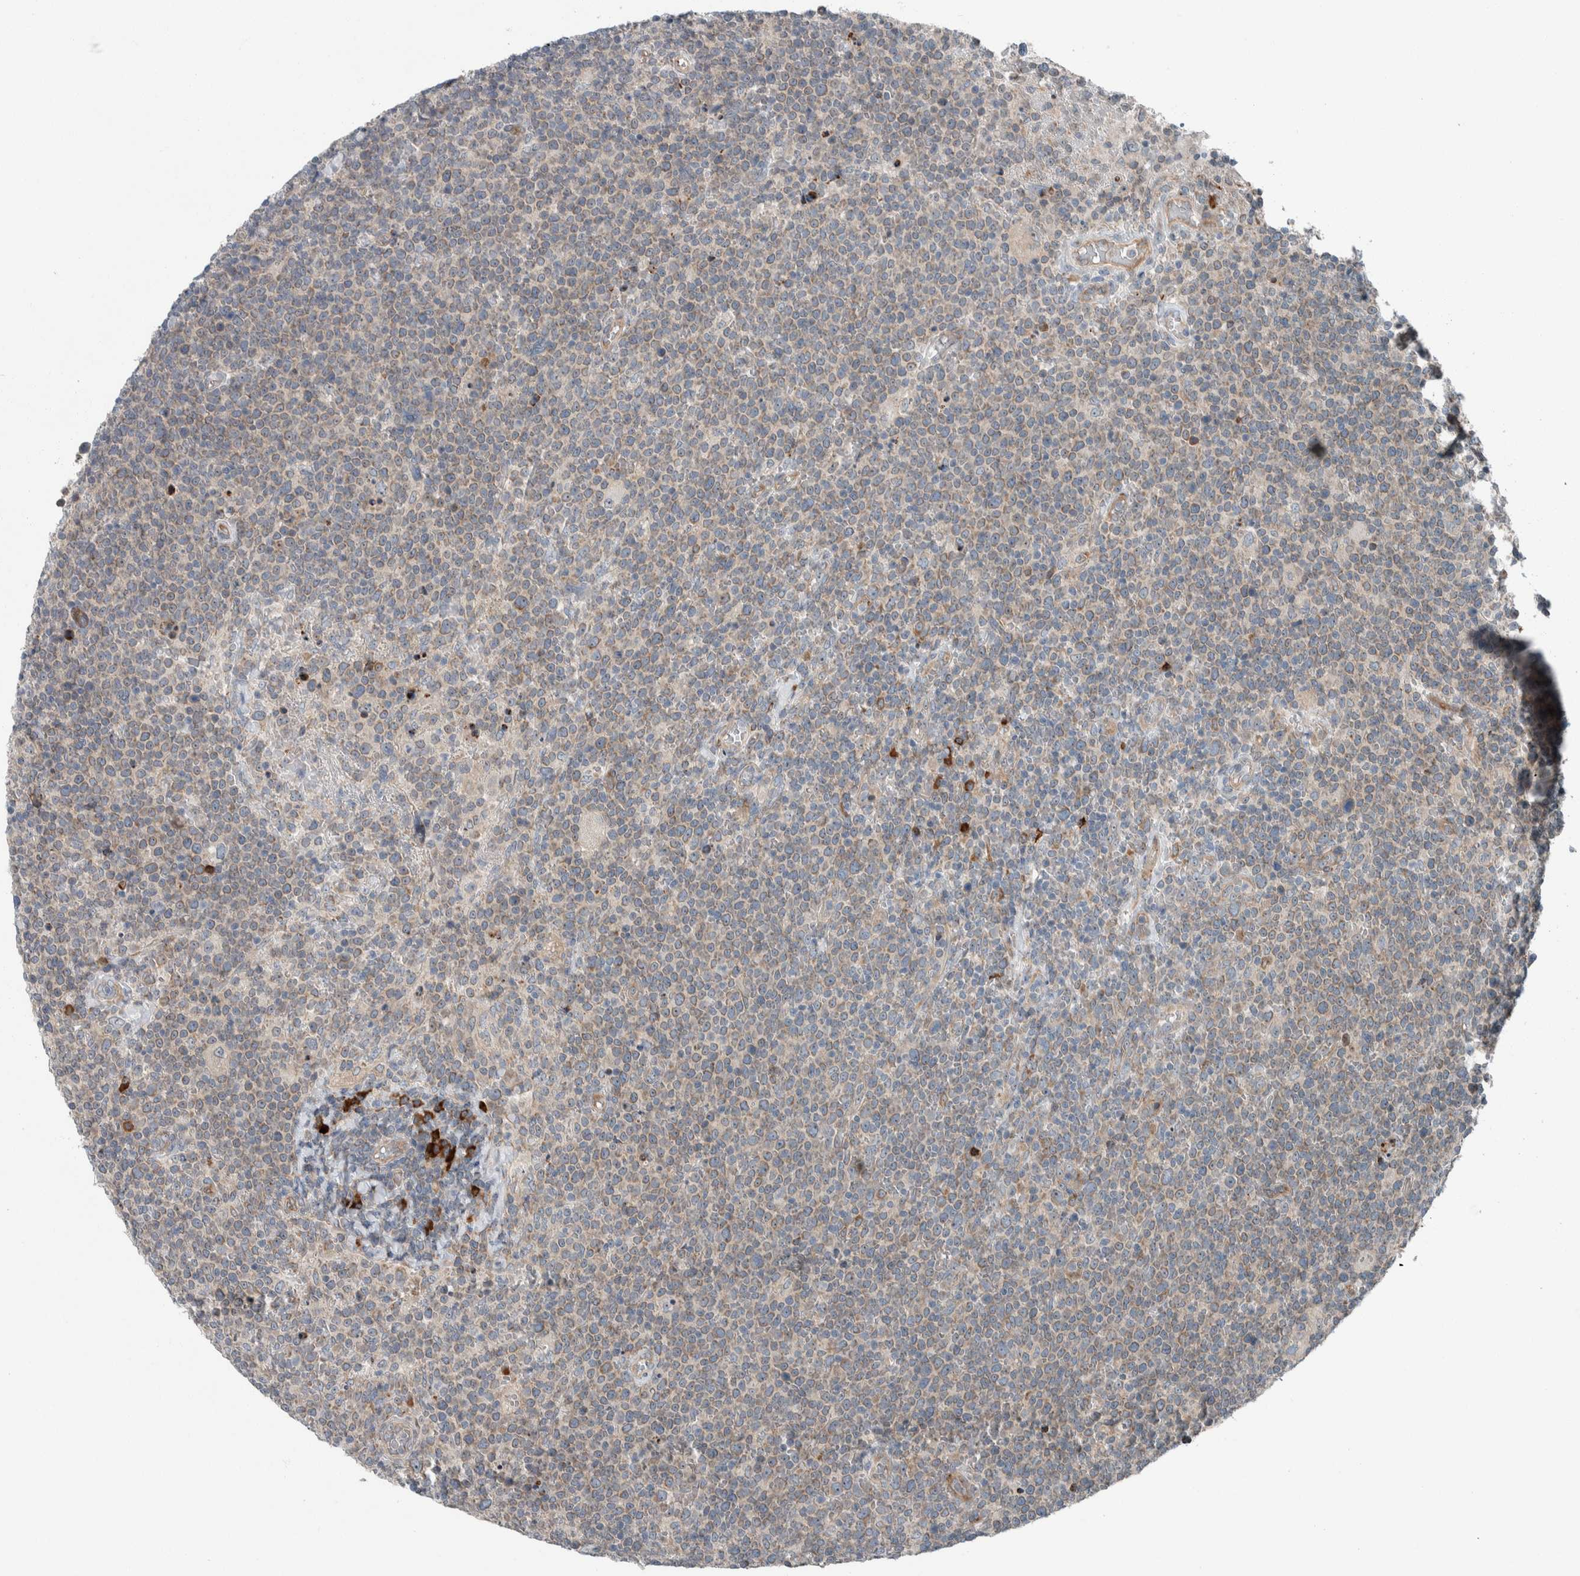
{"staining": {"intensity": "weak", "quantity": "<25%", "location": "cytoplasmic/membranous"}, "tissue": "lymphoma", "cell_type": "Tumor cells", "image_type": "cancer", "snomed": [{"axis": "morphology", "description": "Malignant lymphoma, non-Hodgkin's type, High grade"}, {"axis": "topography", "description": "Lymph node"}], "caption": "IHC histopathology image of neoplastic tissue: lymphoma stained with DAB (3,3'-diaminobenzidine) reveals no significant protein positivity in tumor cells.", "gene": "USP25", "patient": {"sex": "male", "age": 61}}